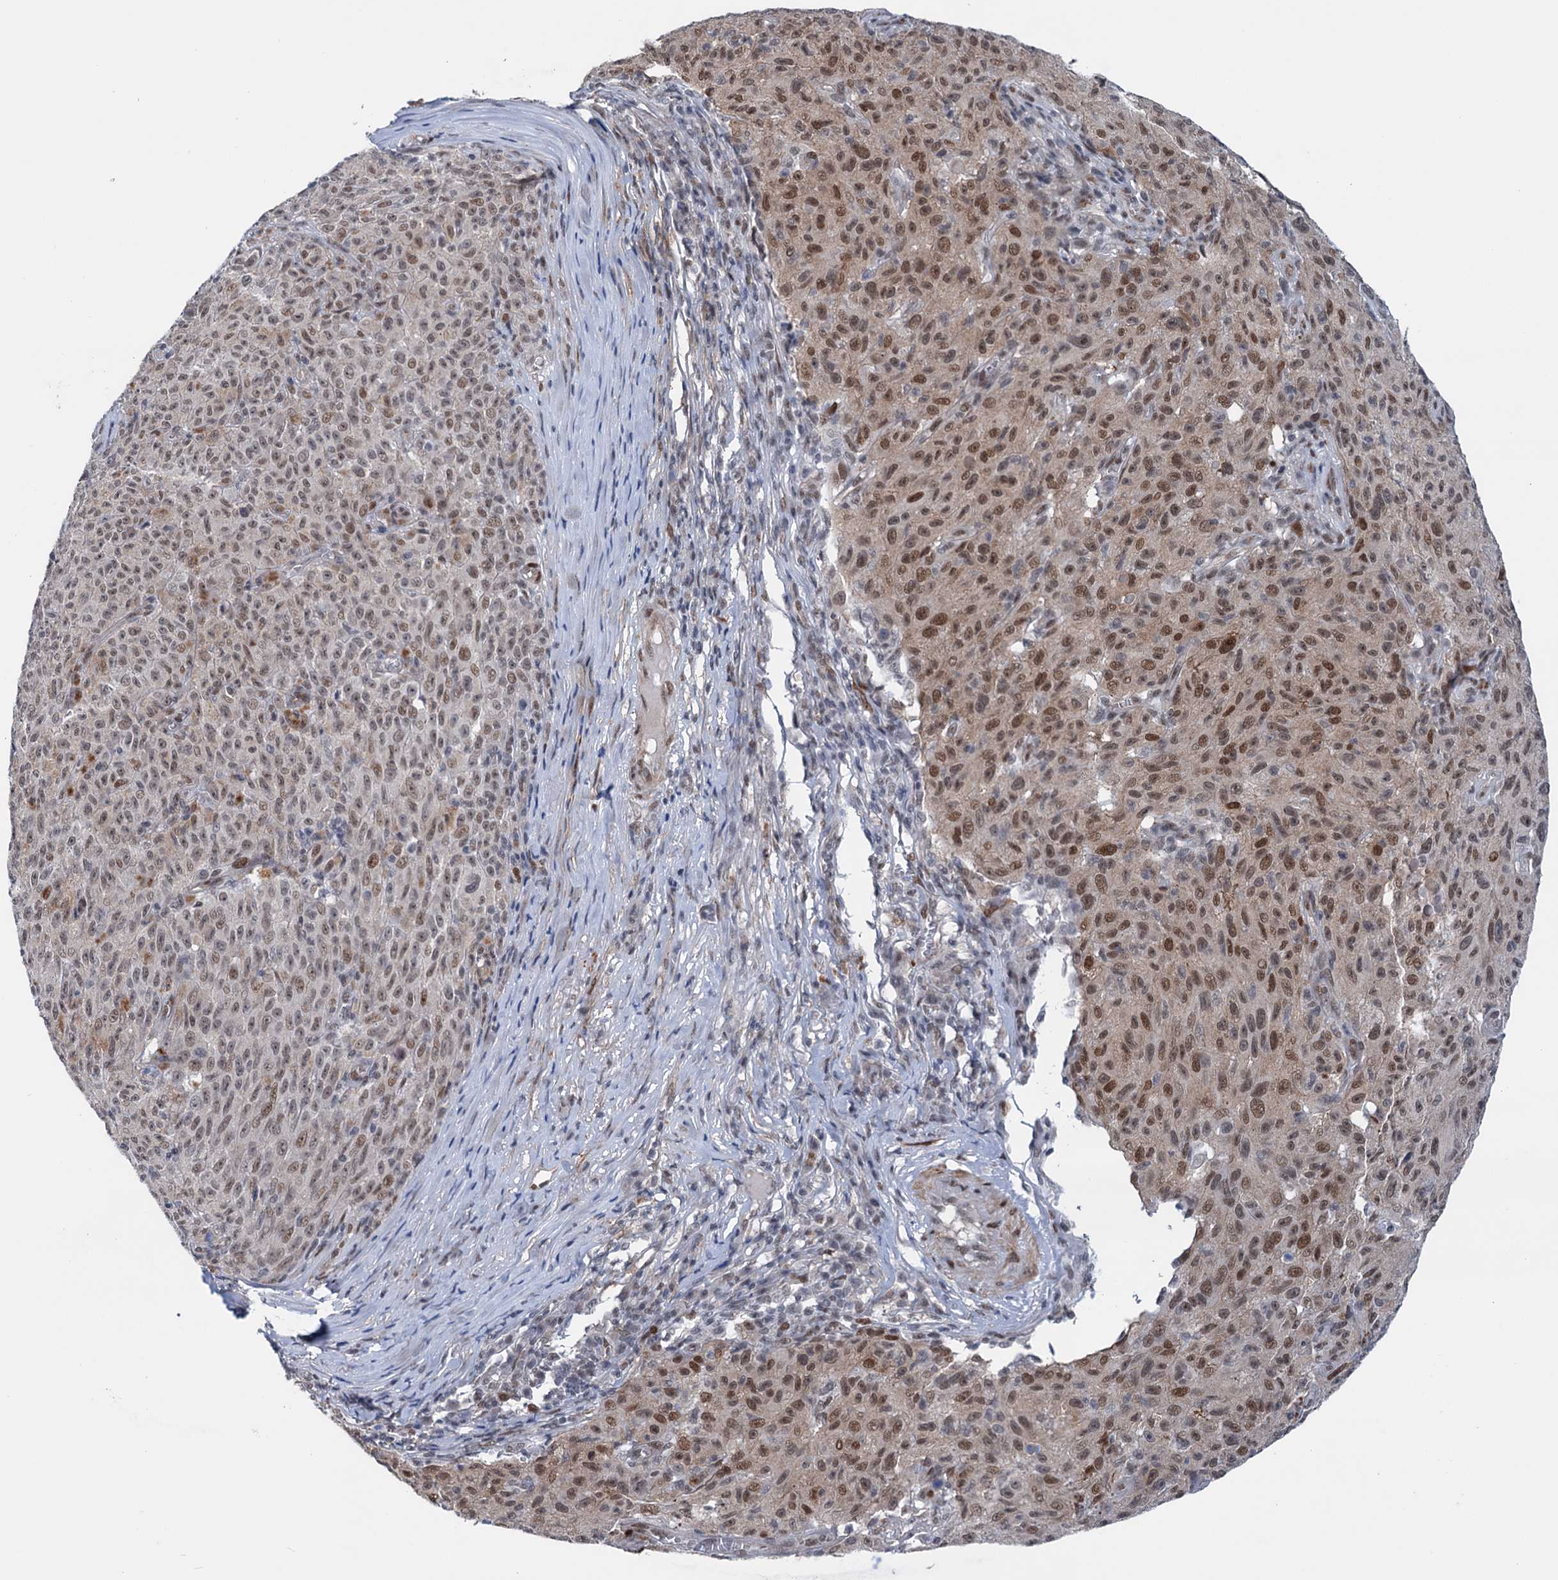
{"staining": {"intensity": "moderate", "quantity": ">75%", "location": "nuclear"}, "tissue": "melanoma", "cell_type": "Tumor cells", "image_type": "cancer", "snomed": [{"axis": "morphology", "description": "Malignant melanoma, NOS"}, {"axis": "topography", "description": "Skin"}], "caption": "Moderate nuclear expression for a protein is appreciated in approximately >75% of tumor cells of malignant melanoma using immunohistochemistry (IHC).", "gene": "FAM53A", "patient": {"sex": "female", "age": 82}}